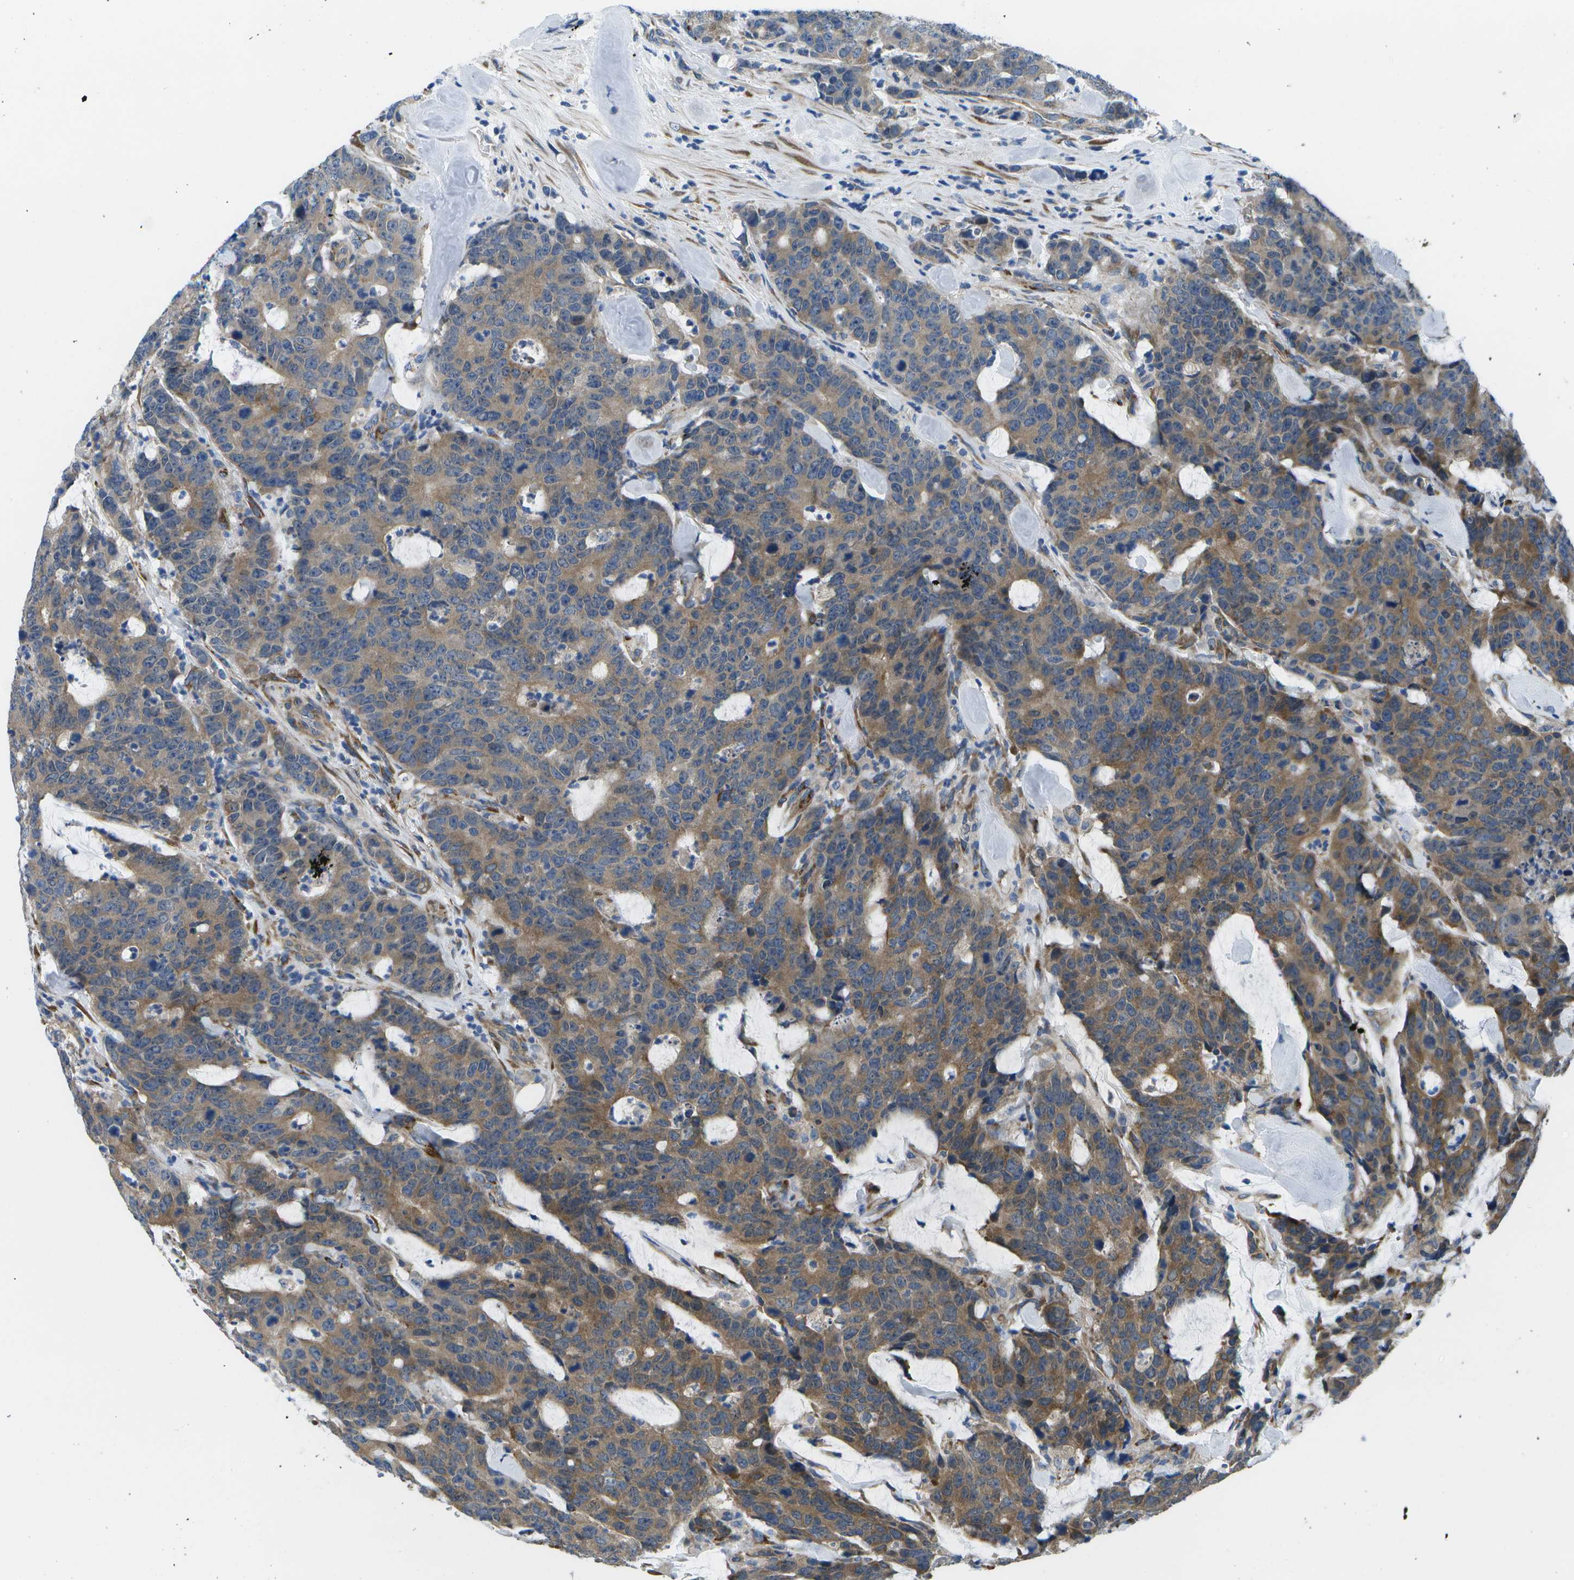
{"staining": {"intensity": "moderate", "quantity": ">75%", "location": "cytoplasmic/membranous"}, "tissue": "colorectal cancer", "cell_type": "Tumor cells", "image_type": "cancer", "snomed": [{"axis": "morphology", "description": "Adenocarcinoma, NOS"}, {"axis": "topography", "description": "Colon"}], "caption": "IHC staining of adenocarcinoma (colorectal), which shows medium levels of moderate cytoplasmic/membranous positivity in about >75% of tumor cells indicating moderate cytoplasmic/membranous protein positivity. The staining was performed using DAB (3,3'-diaminobenzidine) (brown) for protein detection and nuclei were counterstained in hematoxylin (blue).", "gene": "P3H1", "patient": {"sex": "female", "age": 86}}